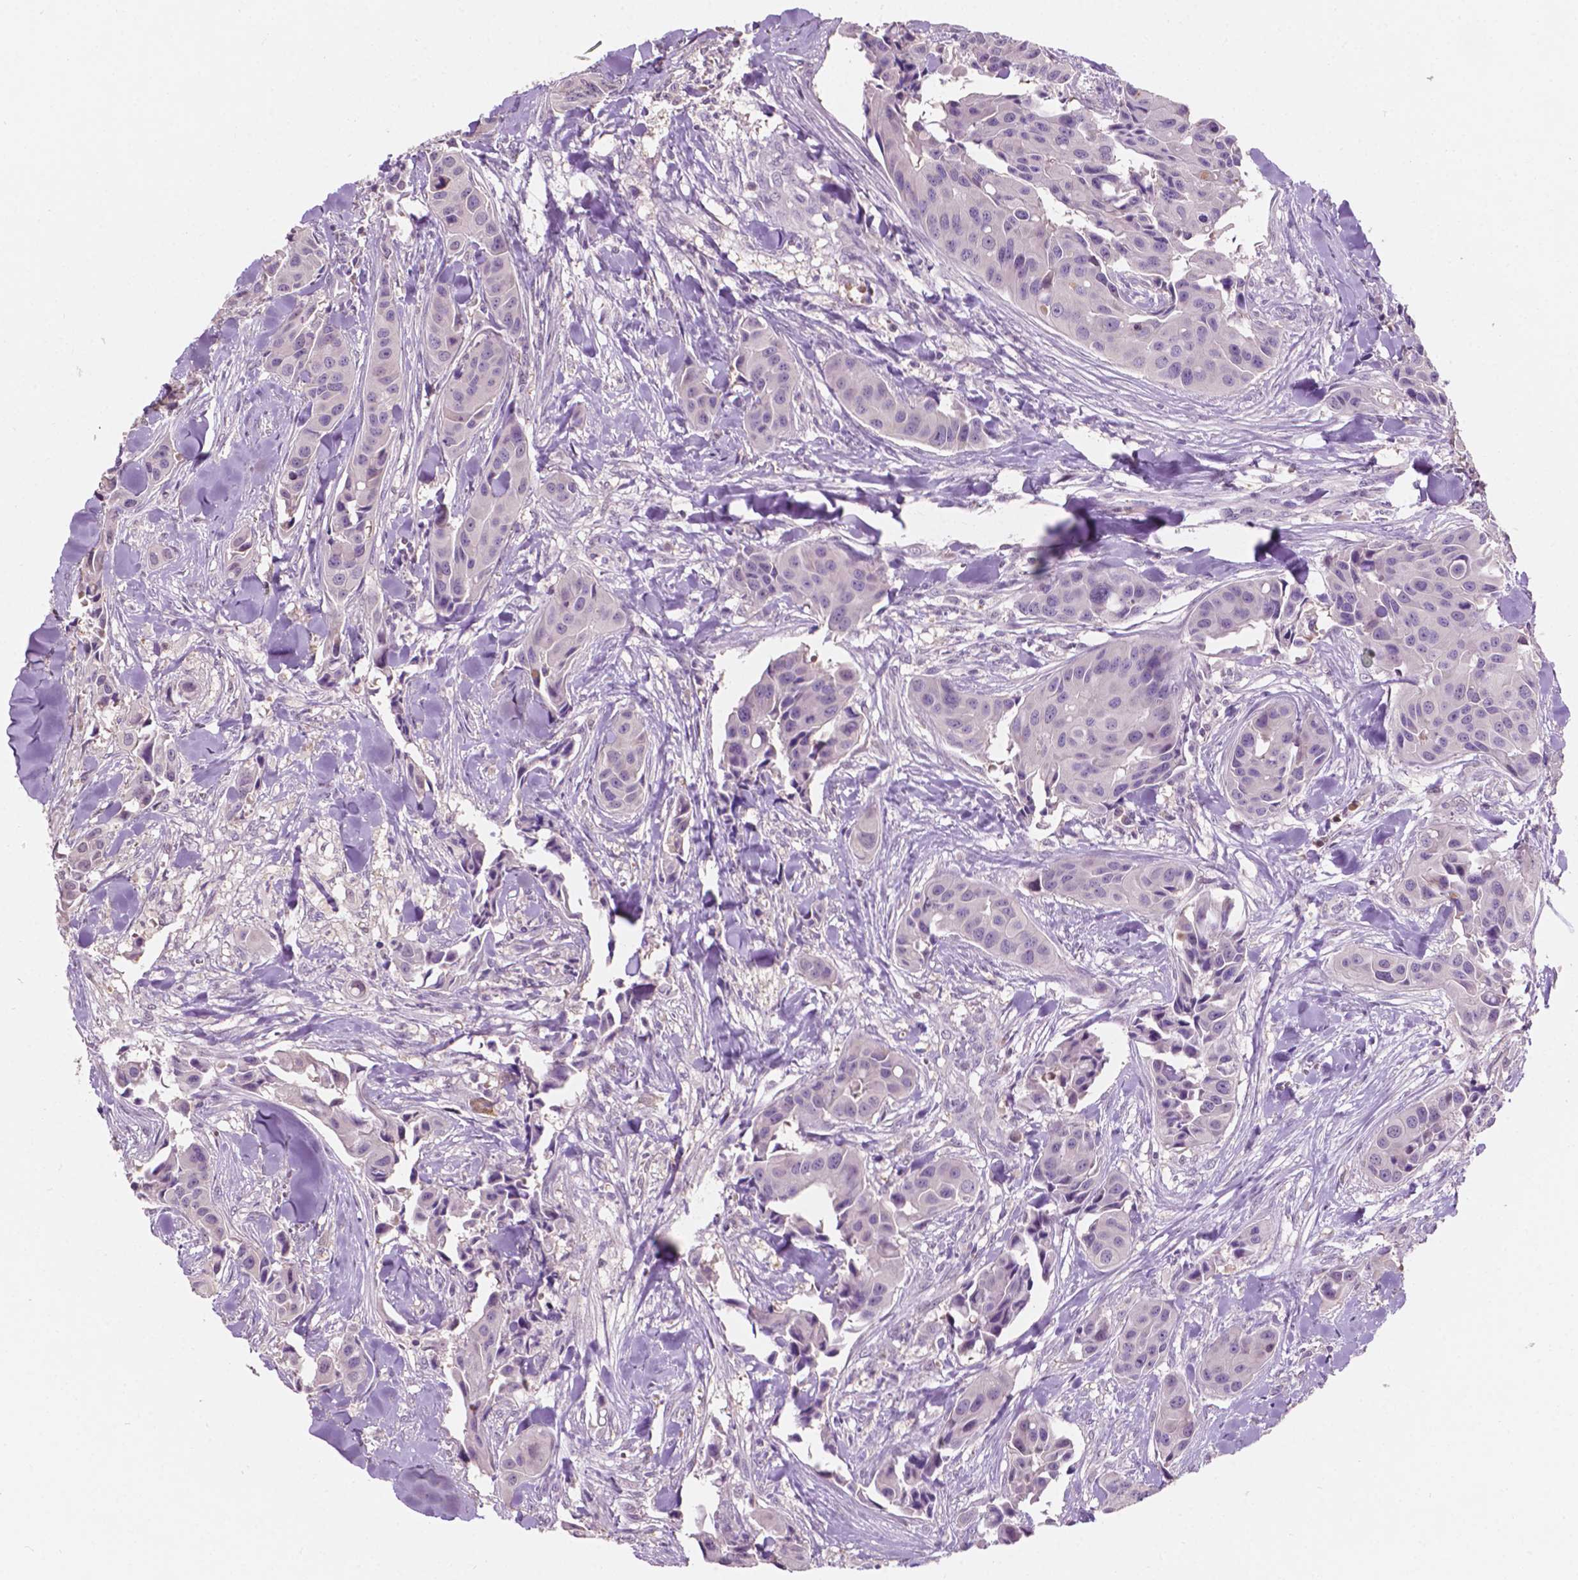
{"staining": {"intensity": "negative", "quantity": "none", "location": "none"}, "tissue": "head and neck cancer", "cell_type": "Tumor cells", "image_type": "cancer", "snomed": [{"axis": "morphology", "description": "Adenocarcinoma, NOS"}, {"axis": "topography", "description": "Head-Neck"}], "caption": "Immunohistochemistry histopathology image of head and neck adenocarcinoma stained for a protein (brown), which shows no expression in tumor cells.", "gene": "TM6SF2", "patient": {"sex": "male", "age": 76}}